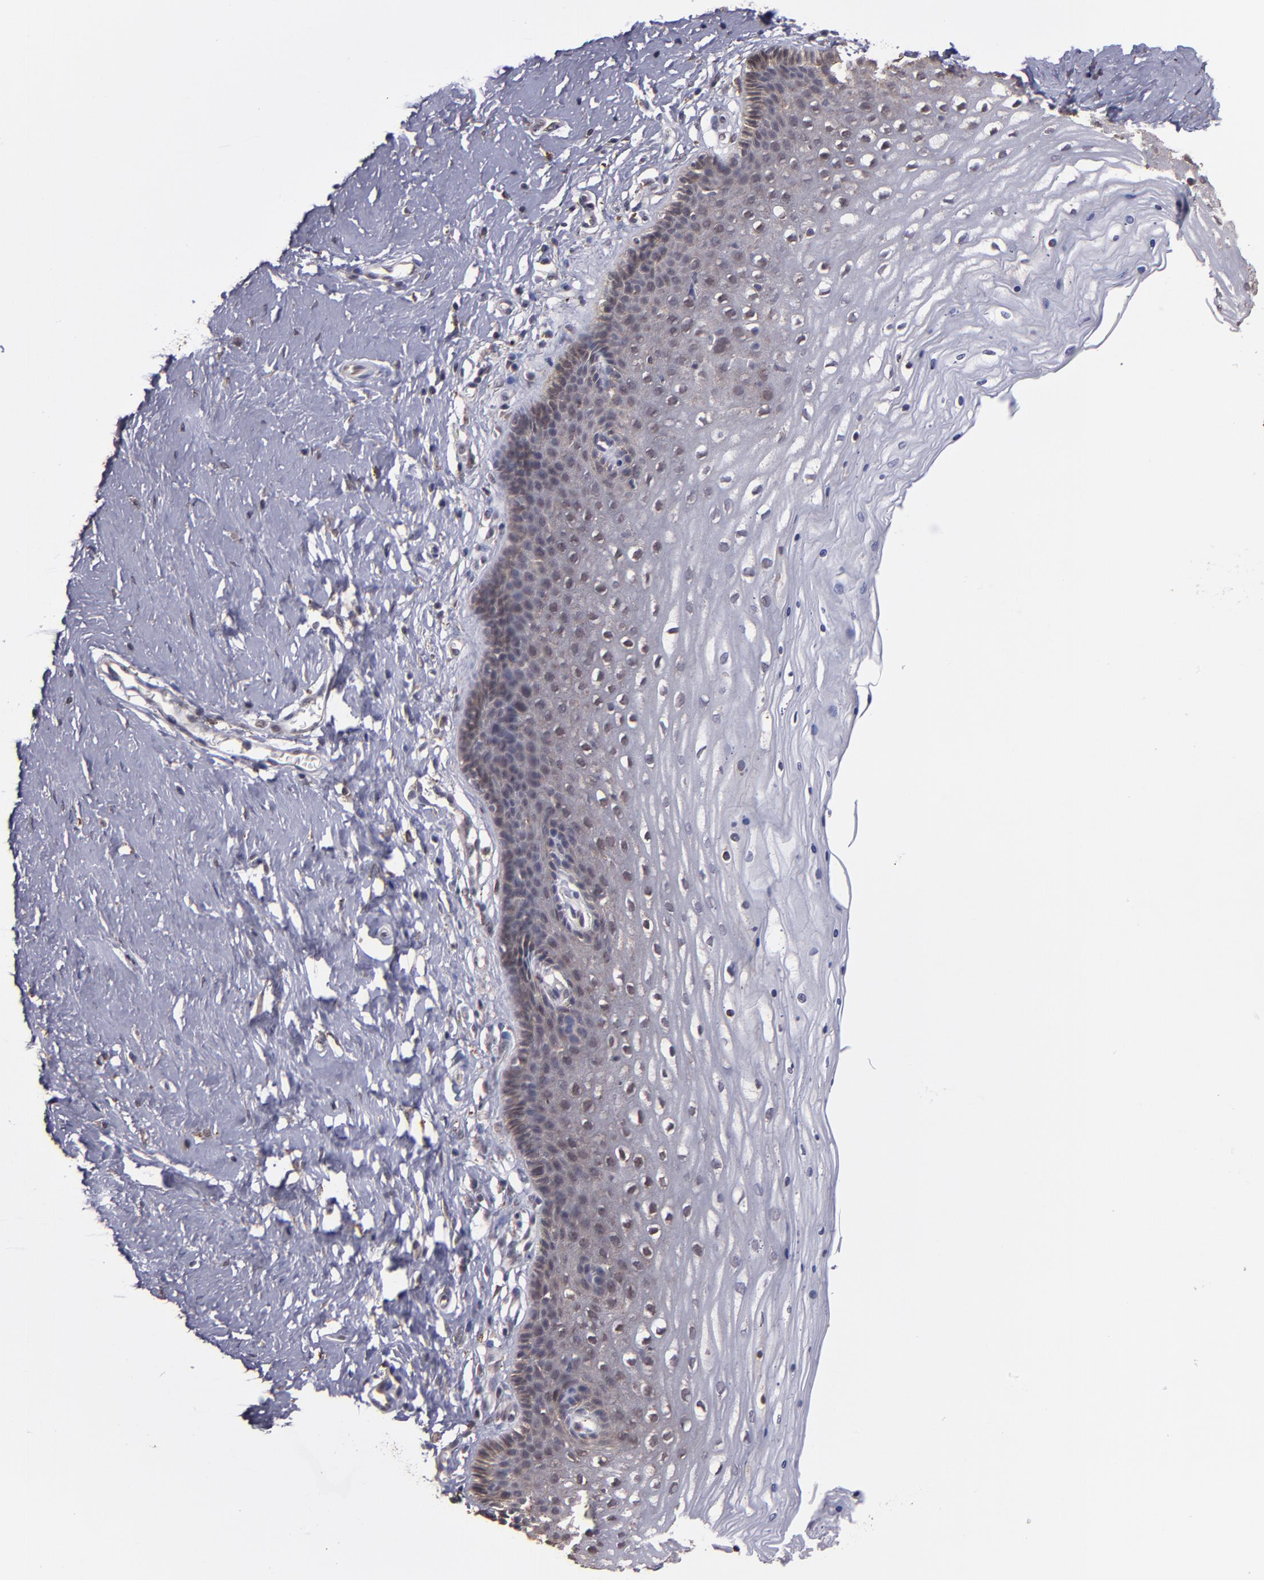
{"staining": {"intensity": "weak", "quantity": ">75%", "location": "cytoplasmic/membranous"}, "tissue": "cervix", "cell_type": "Glandular cells", "image_type": "normal", "snomed": [{"axis": "morphology", "description": "Normal tissue, NOS"}, {"axis": "topography", "description": "Cervix"}], "caption": "Glandular cells show low levels of weak cytoplasmic/membranous positivity in approximately >75% of cells in unremarkable human cervix.", "gene": "SIPA1L1", "patient": {"sex": "female", "age": 39}}